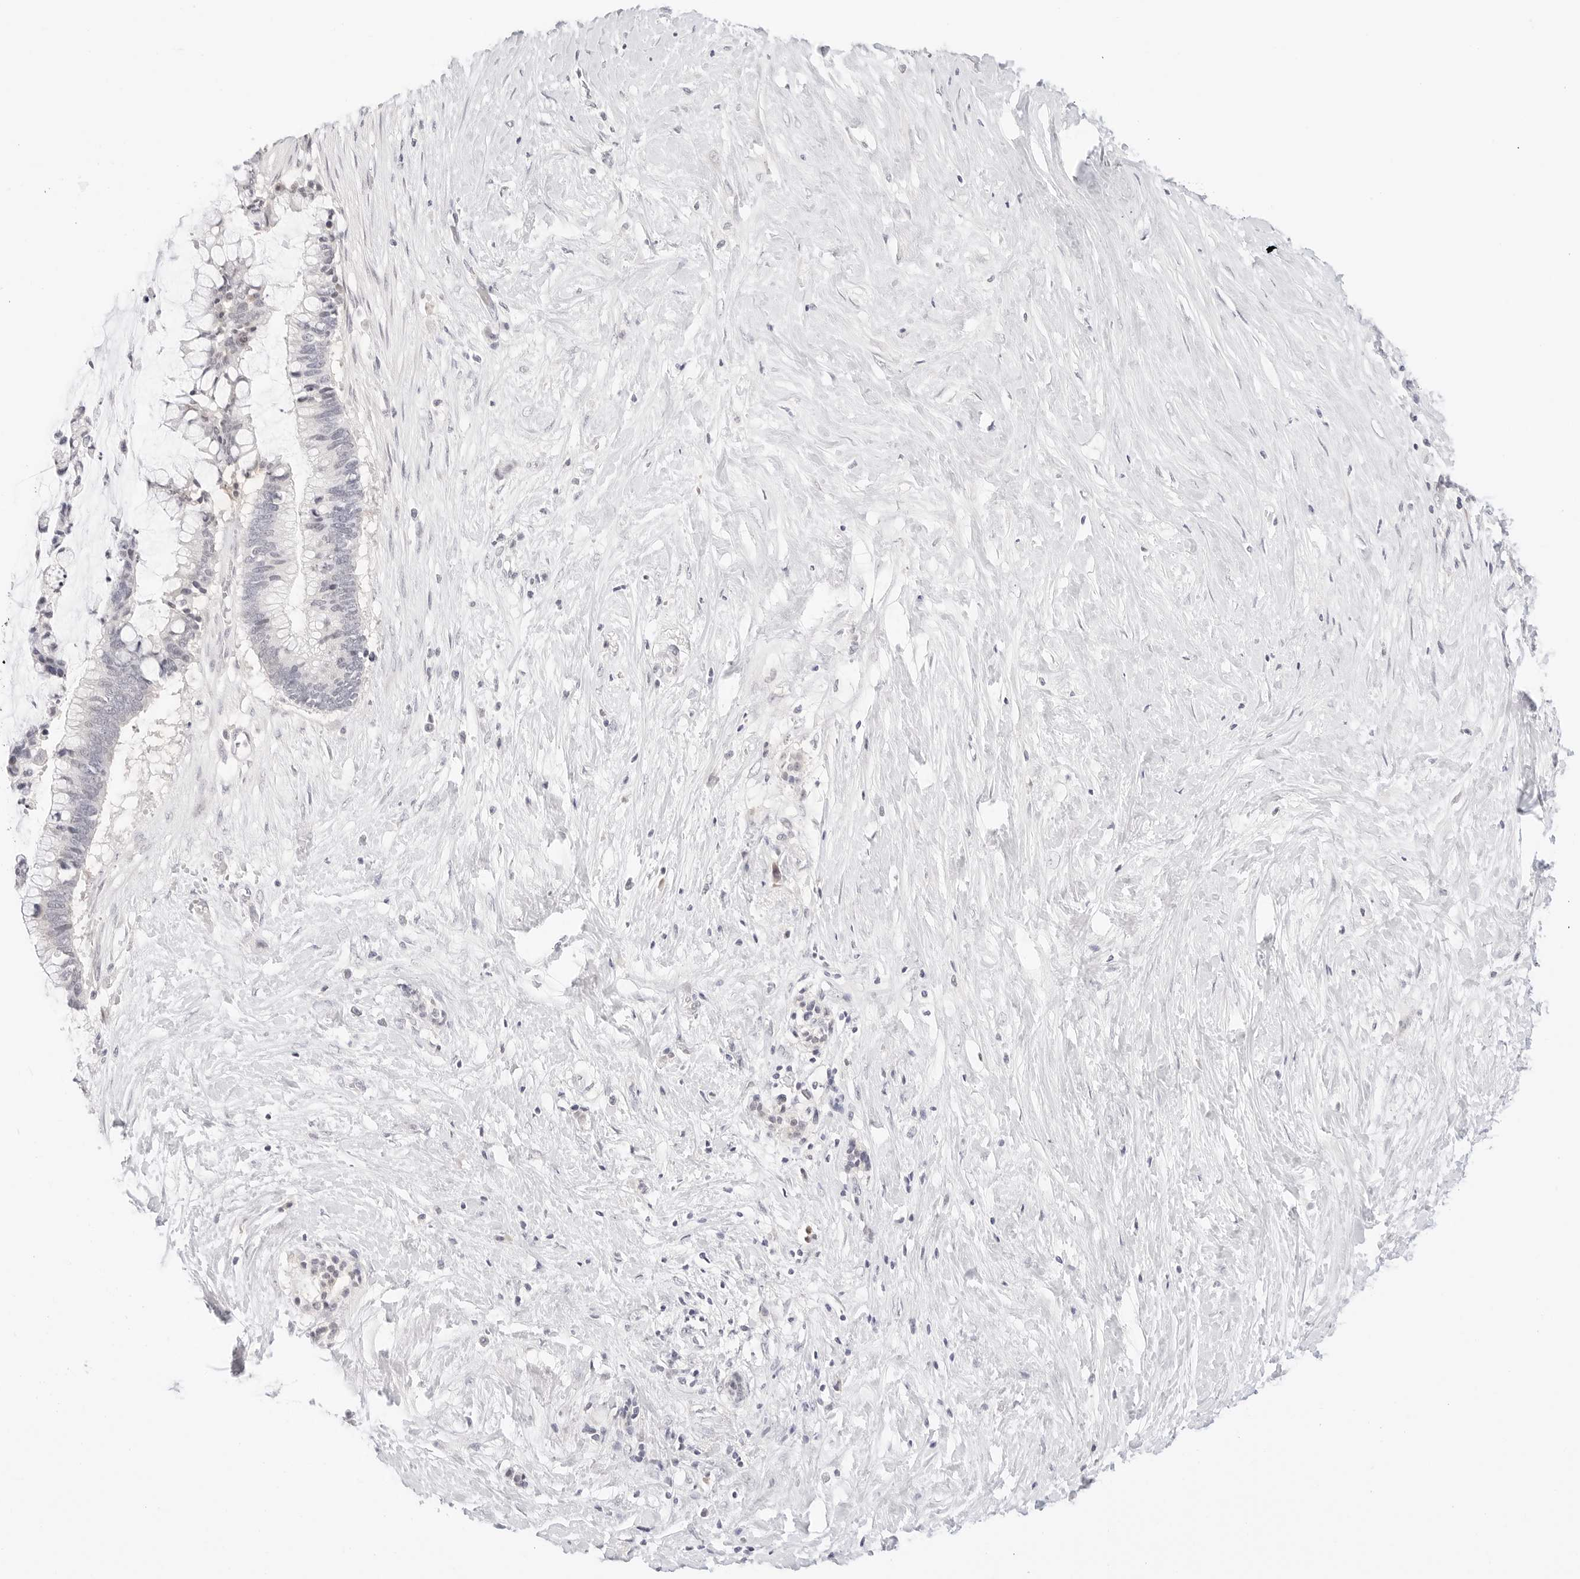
{"staining": {"intensity": "weak", "quantity": "<25%", "location": "cytoplasmic/membranous"}, "tissue": "pancreatic cancer", "cell_type": "Tumor cells", "image_type": "cancer", "snomed": [{"axis": "morphology", "description": "Adenocarcinoma, NOS"}, {"axis": "topography", "description": "Pancreas"}], "caption": "Immunohistochemical staining of adenocarcinoma (pancreatic) reveals no significant positivity in tumor cells. (IHC, brightfield microscopy, high magnification).", "gene": "XKR4", "patient": {"sex": "male", "age": 41}}